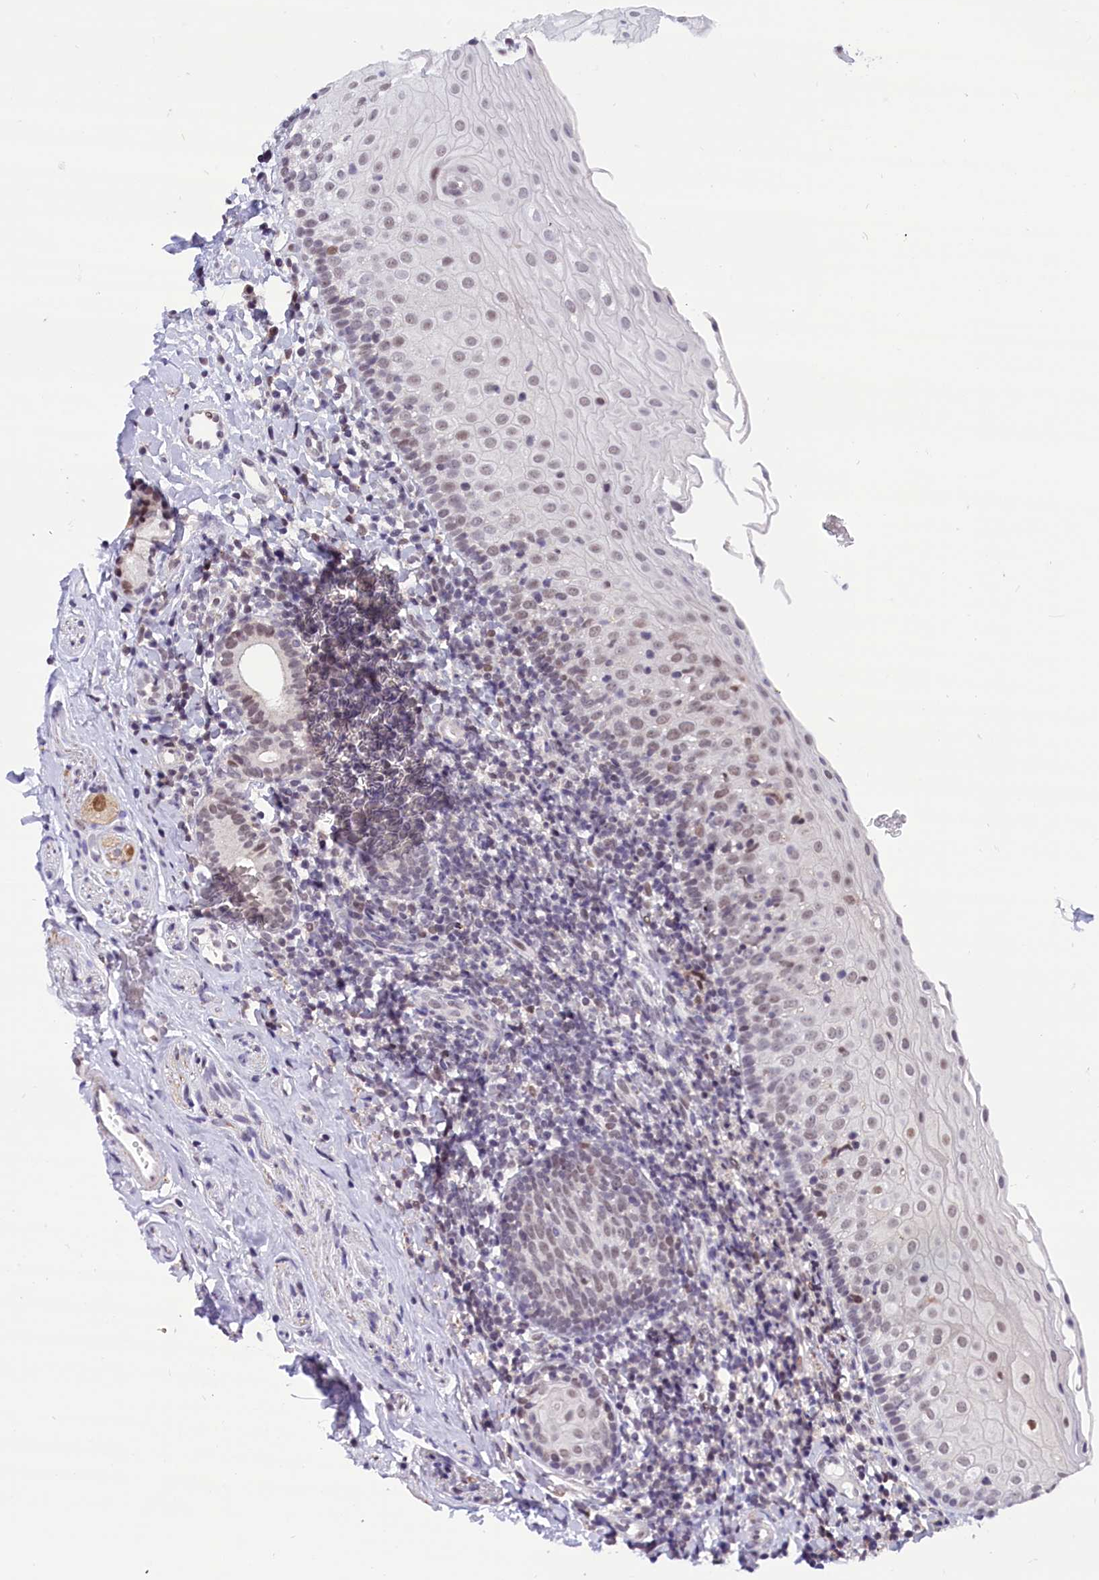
{"staining": {"intensity": "moderate", "quantity": "25%-75%", "location": "nuclear"}, "tissue": "oral mucosa", "cell_type": "Squamous epithelial cells", "image_type": "normal", "snomed": [{"axis": "morphology", "description": "Normal tissue, NOS"}, {"axis": "topography", "description": "Oral tissue"}], "caption": "The photomicrograph exhibits a brown stain indicating the presence of a protein in the nuclear of squamous epithelial cells in oral mucosa.", "gene": "CDYL2", "patient": {"sex": "male", "age": 46}}